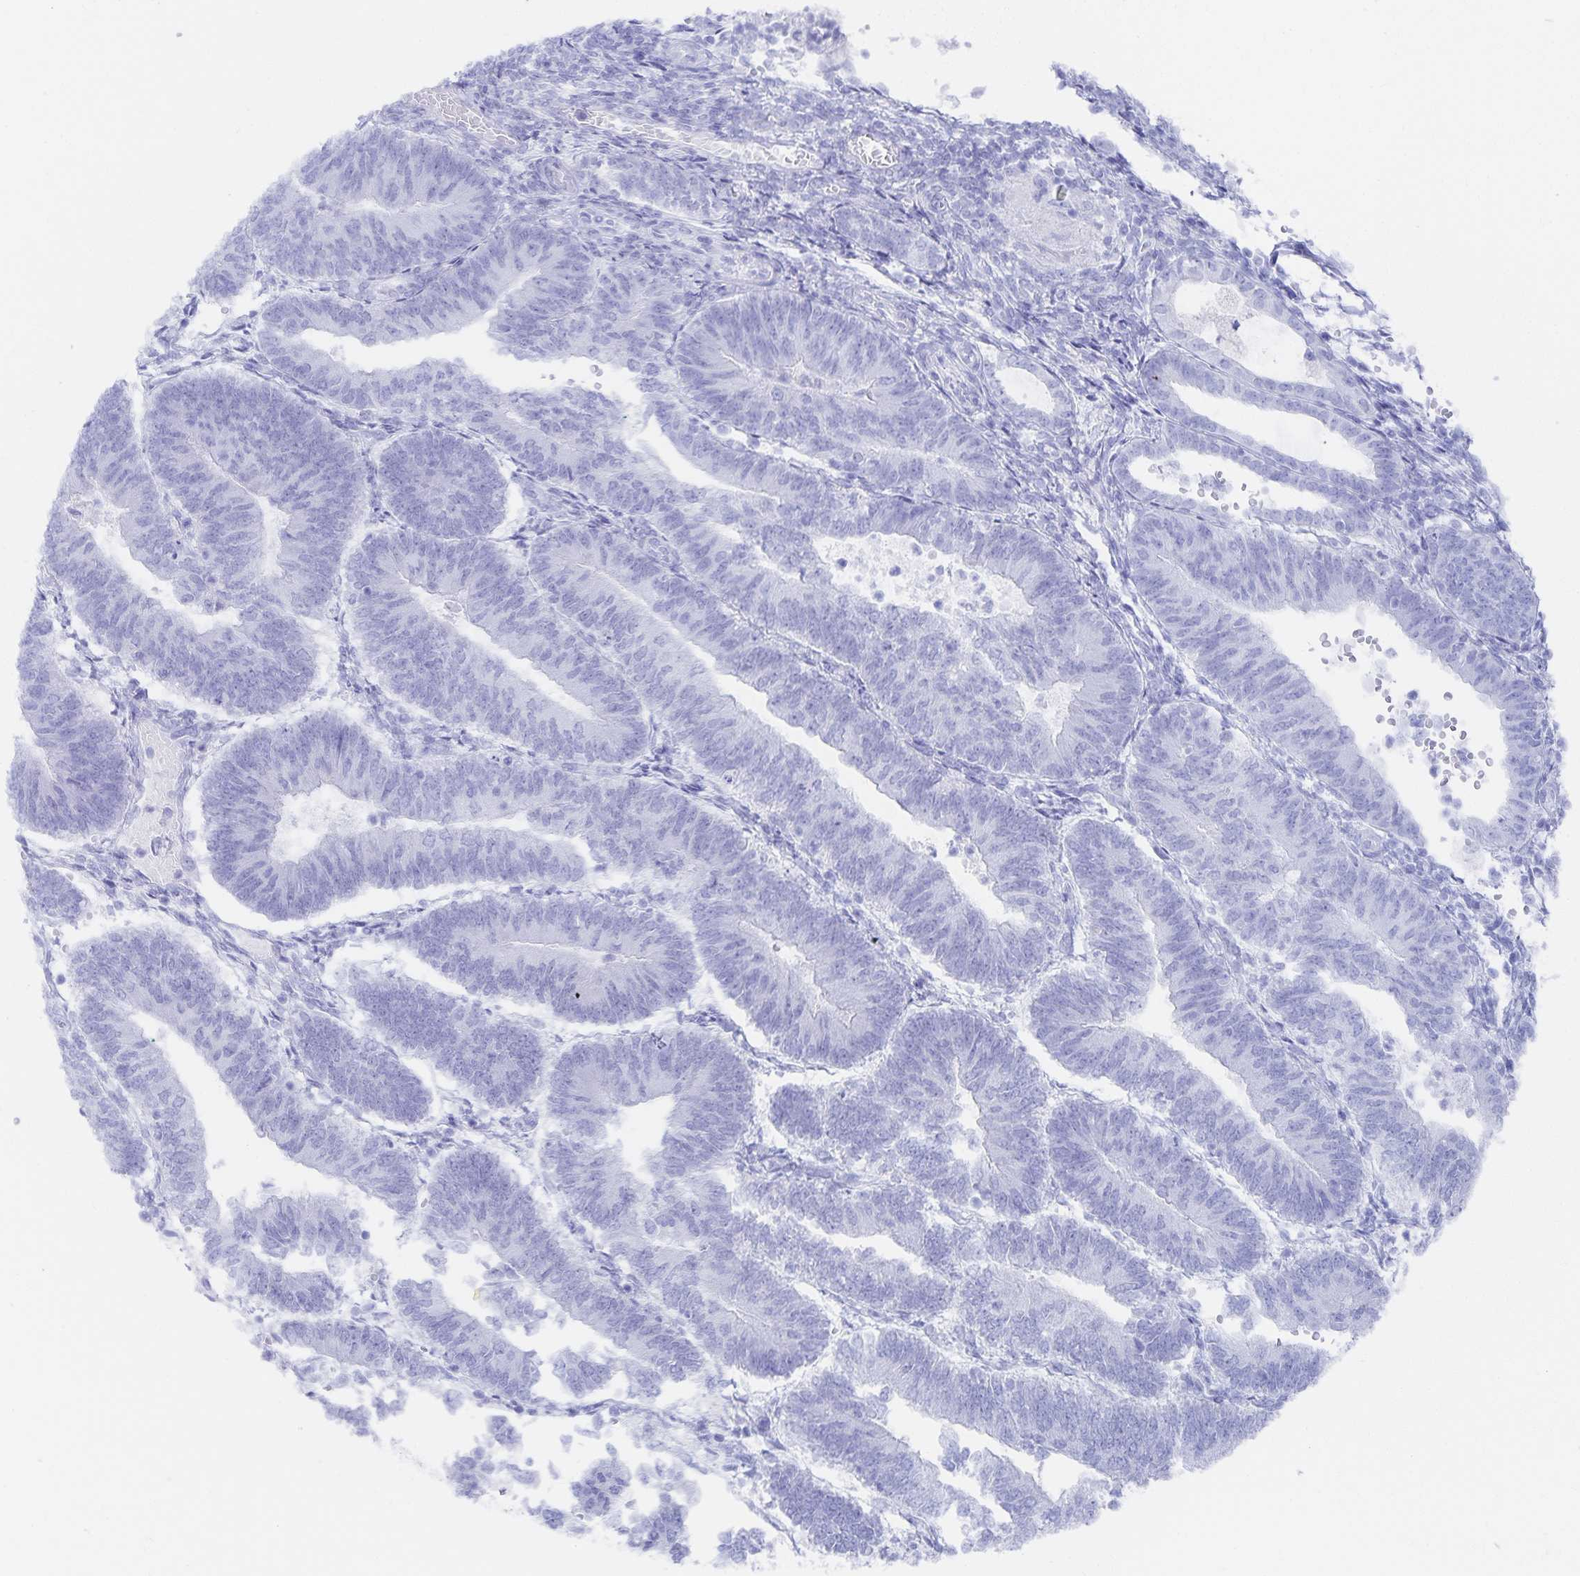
{"staining": {"intensity": "negative", "quantity": "none", "location": "none"}, "tissue": "endometrial cancer", "cell_type": "Tumor cells", "image_type": "cancer", "snomed": [{"axis": "morphology", "description": "Adenocarcinoma, NOS"}, {"axis": "topography", "description": "Endometrium"}], "caption": "IHC image of endometrial cancer (adenocarcinoma) stained for a protein (brown), which reveals no positivity in tumor cells.", "gene": "SNTN", "patient": {"sex": "female", "age": 65}}